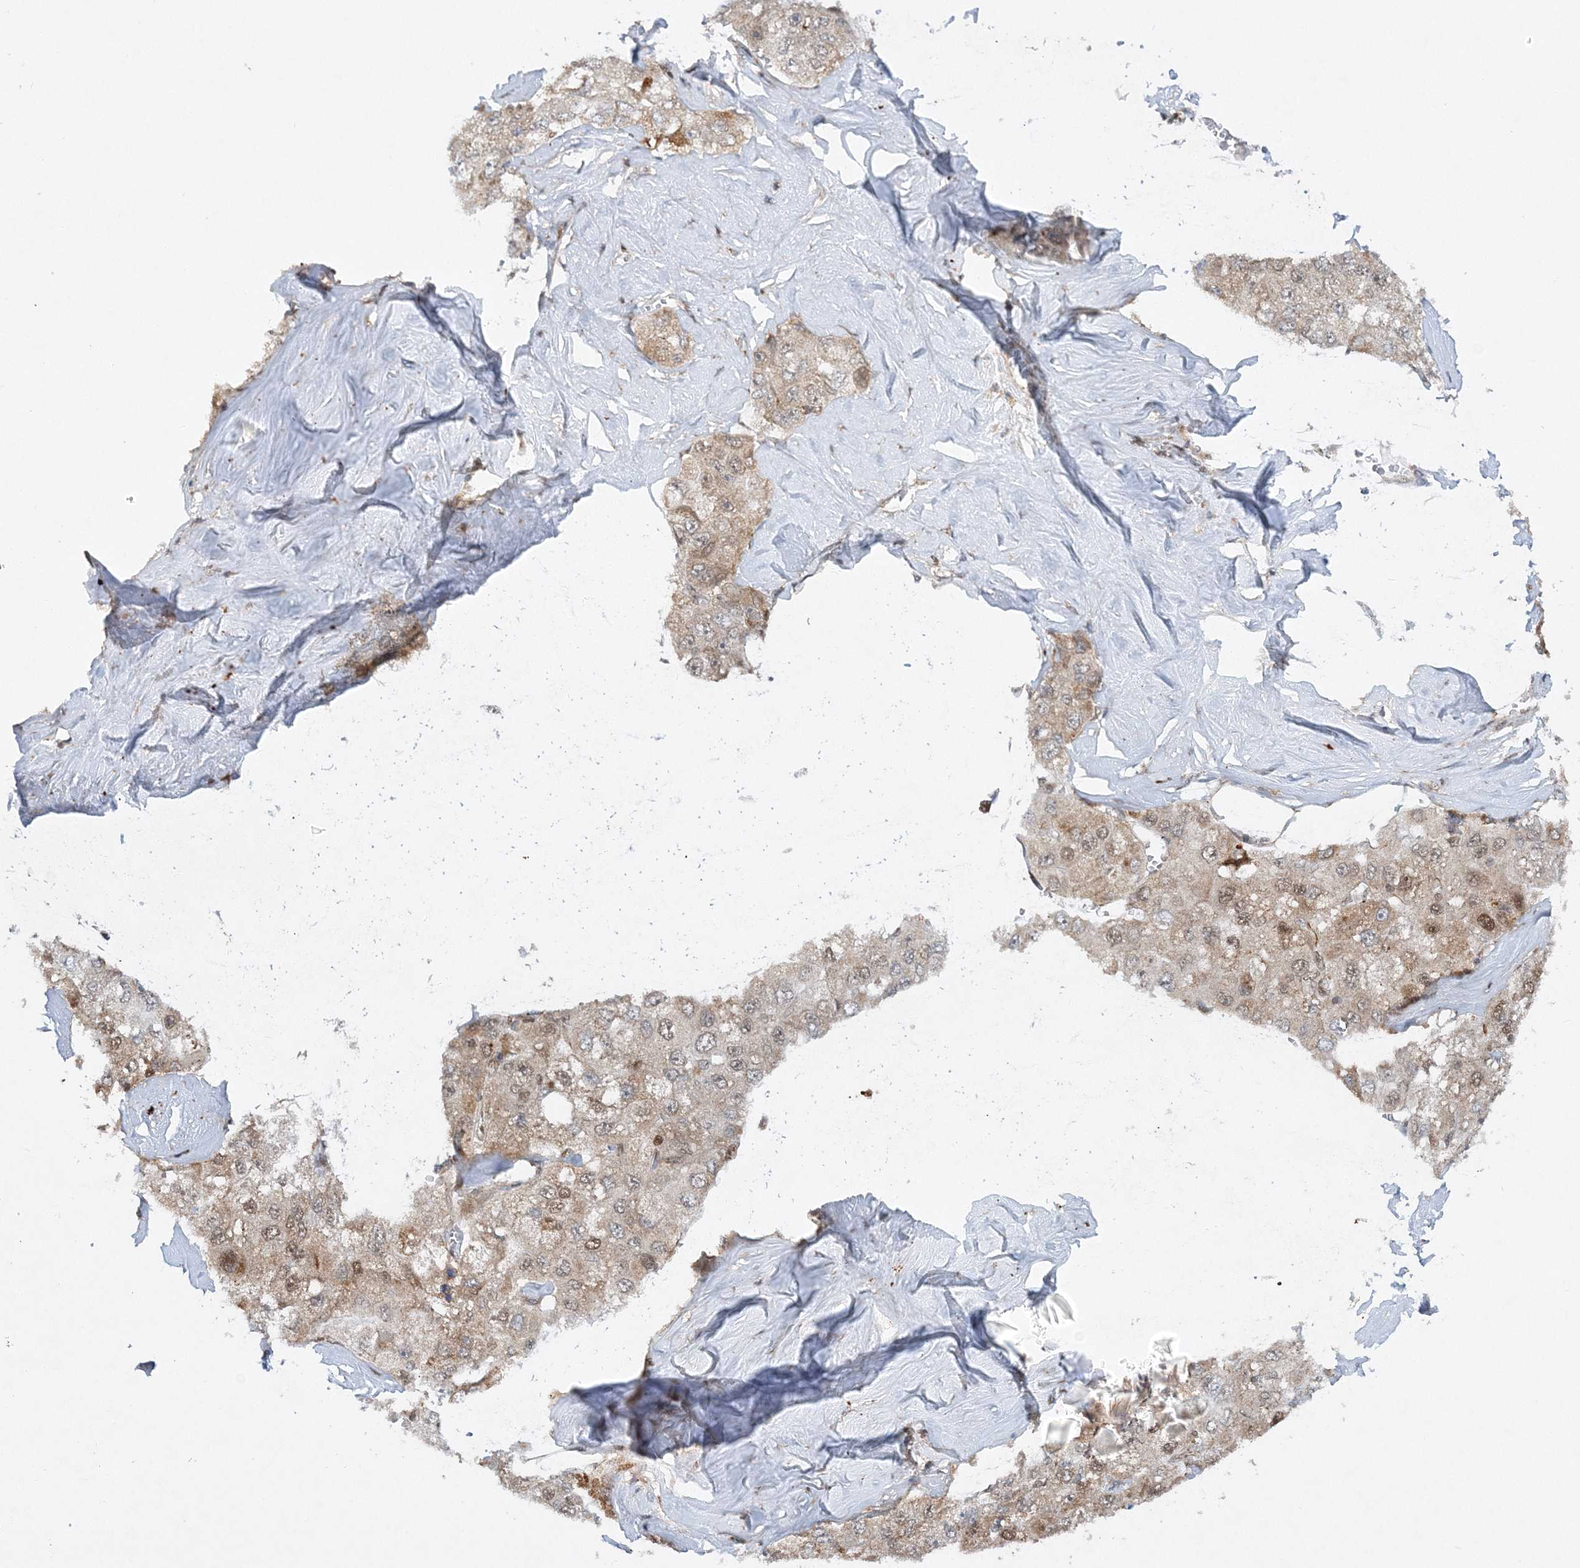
{"staining": {"intensity": "moderate", "quantity": ">75%", "location": "cytoplasmic/membranous,nuclear"}, "tissue": "liver cancer", "cell_type": "Tumor cells", "image_type": "cancer", "snomed": [{"axis": "morphology", "description": "Carcinoma, Hepatocellular, NOS"}, {"axis": "topography", "description": "Liver"}], "caption": "High-power microscopy captured an IHC micrograph of liver hepatocellular carcinoma, revealing moderate cytoplasmic/membranous and nuclear staining in about >75% of tumor cells.", "gene": "RAB11FIP2", "patient": {"sex": "male", "age": 80}}